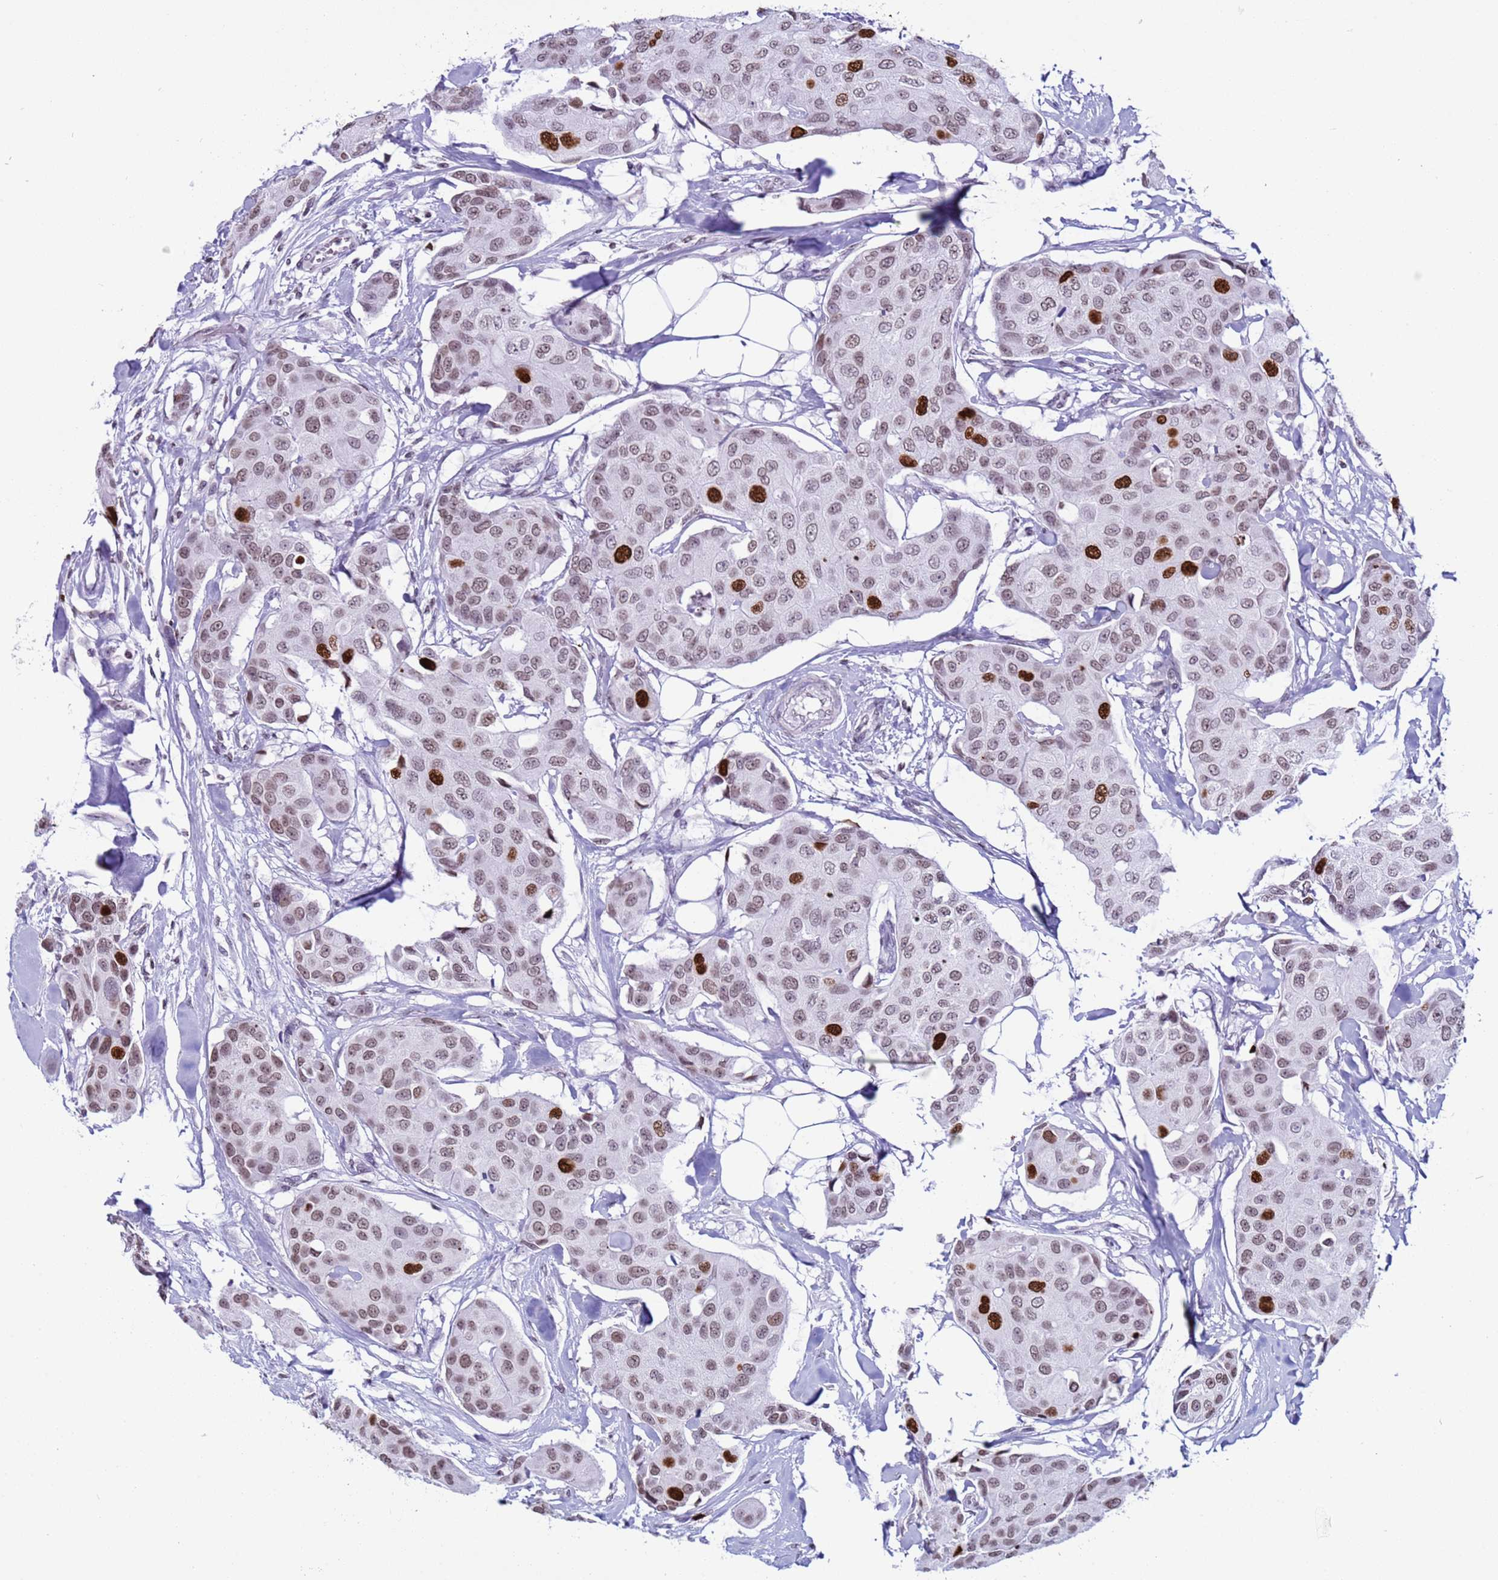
{"staining": {"intensity": "strong", "quantity": "<25%", "location": "nuclear"}, "tissue": "breast cancer", "cell_type": "Tumor cells", "image_type": "cancer", "snomed": [{"axis": "morphology", "description": "Duct carcinoma"}, {"axis": "topography", "description": "Breast"}, {"axis": "topography", "description": "Lymph node"}], "caption": "Protein staining of breast cancer (infiltrating ductal carcinoma) tissue shows strong nuclear positivity in about <25% of tumor cells.", "gene": "H4C8", "patient": {"sex": "female", "age": 80}}